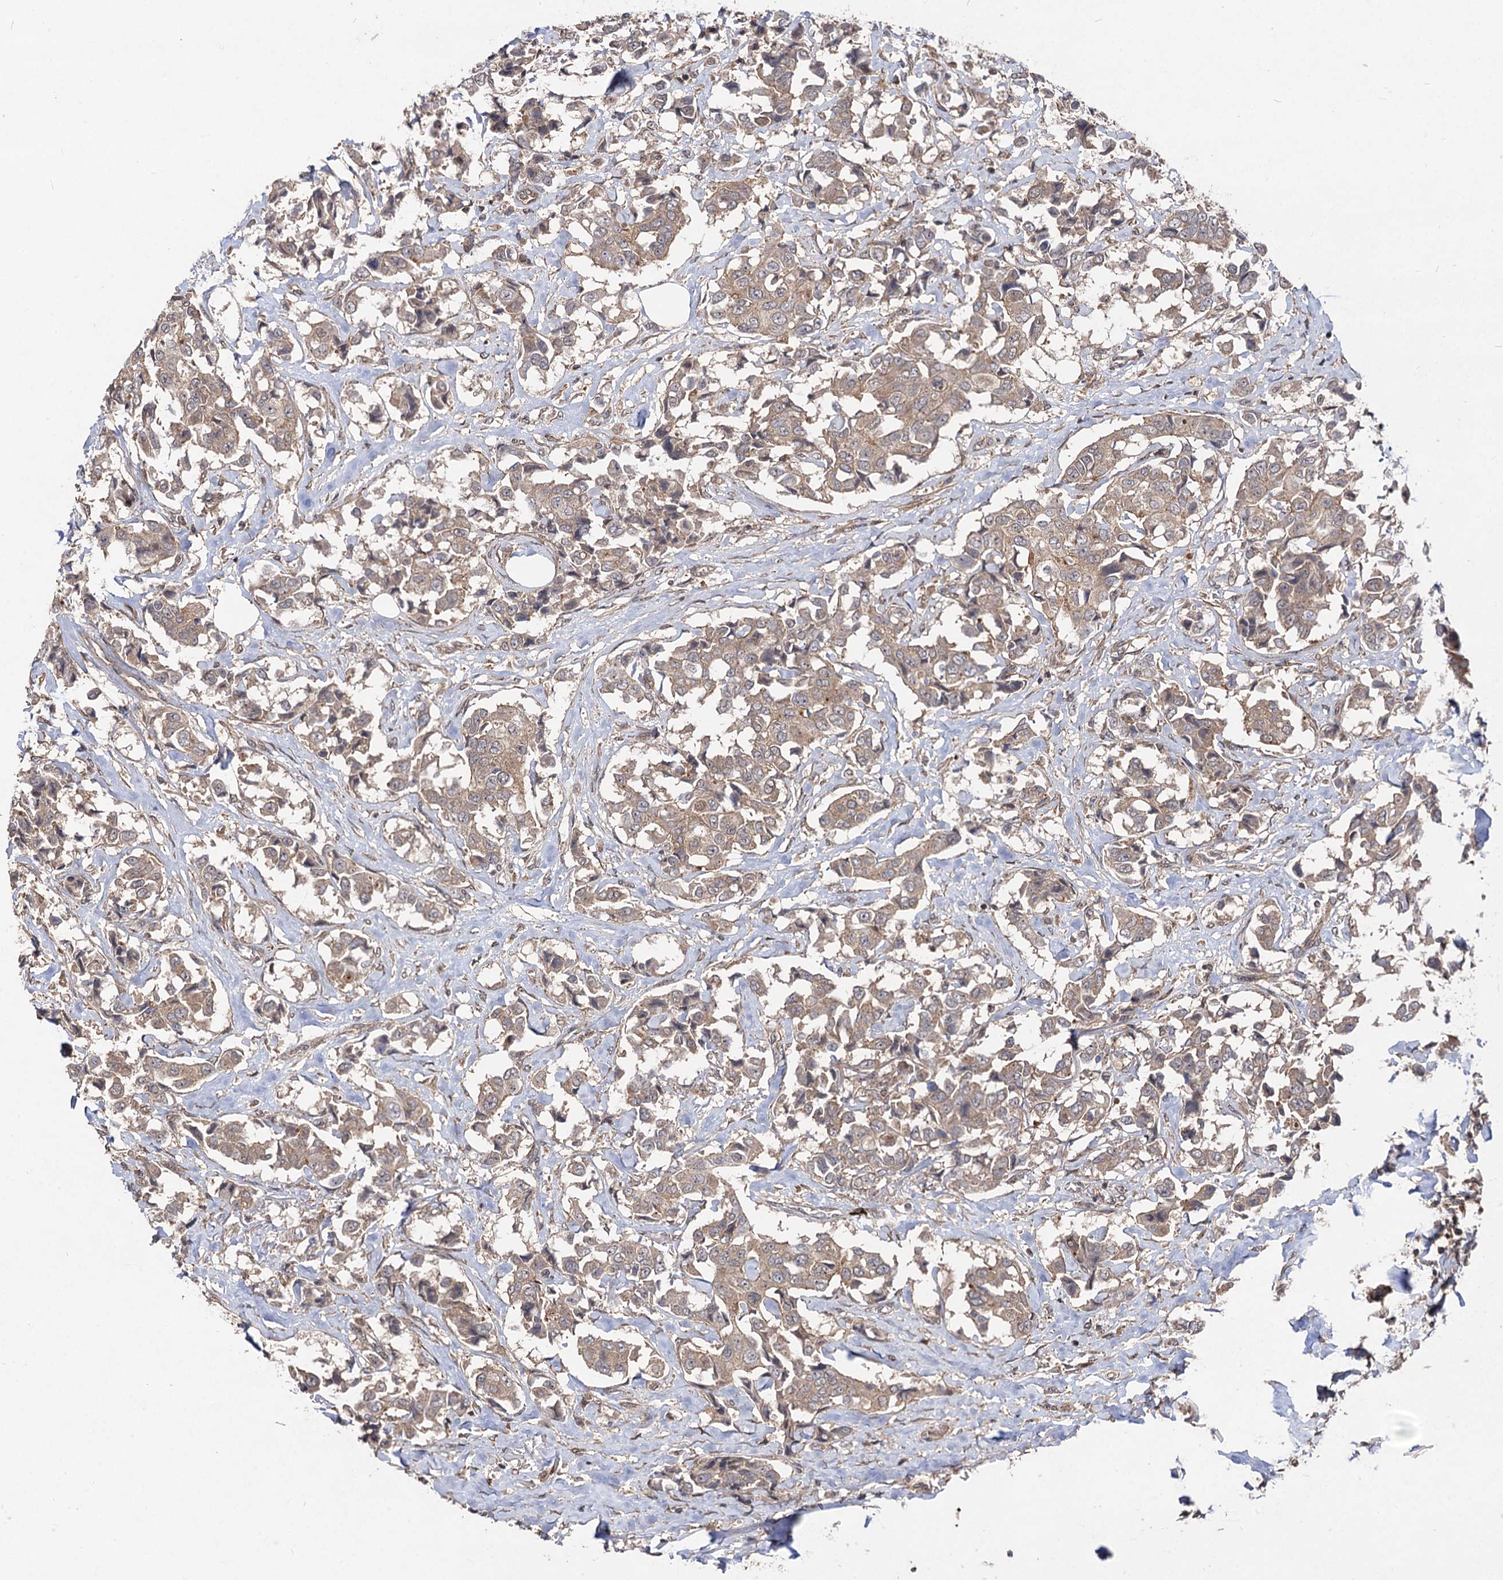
{"staining": {"intensity": "moderate", "quantity": ">75%", "location": "cytoplasmic/membranous"}, "tissue": "breast cancer", "cell_type": "Tumor cells", "image_type": "cancer", "snomed": [{"axis": "morphology", "description": "Duct carcinoma"}, {"axis": "topography", "description": "Breast"}], "caption": "This micrograph displays breast cancer stained with immunohistochemistry to label a protein in brown. The cytoplasmic/membranous of tumor cells show moderate positivity for the protein. Nuclei are counter-stained blue.", "gene": "KXD1", "patient": {"sex": "female", "age": 80}}